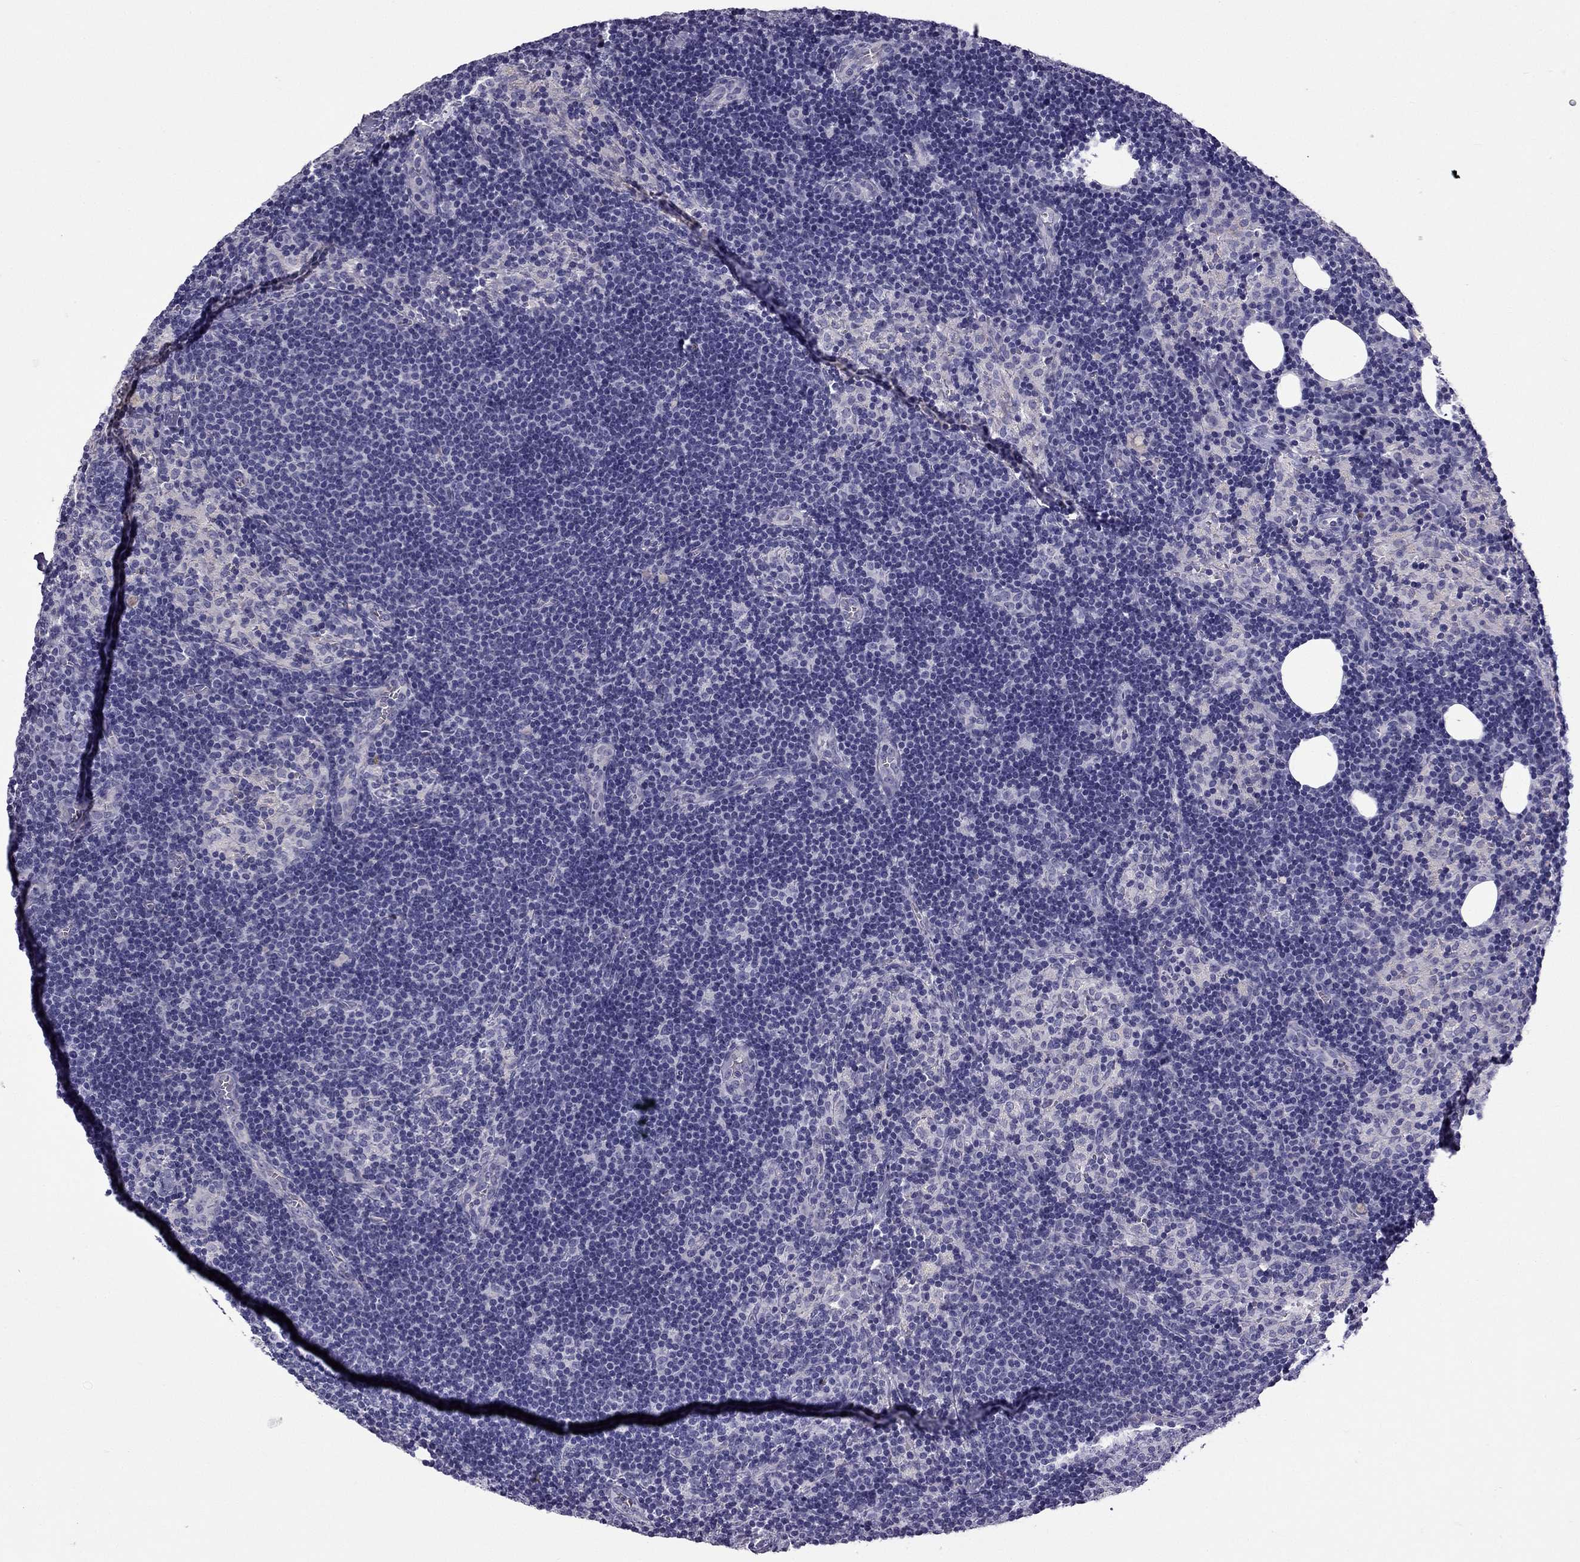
{"staining": {"intensity": "negative", "quantity": "none", "location": "none"}, "tissue": "lymph node", "cell_type": "Germinal center cells", "image_type": "normal", "snomed": [{"axis": "morphology", "description": "Normal tissue, NOS"}, {"axis": "topography", "description": "Lymph node"}], "caption": "Germinal center cells show no significant protein expression in benign lymph node. The staining is performed using DAB (3,3'-diaminobenzidine) brown chromogen with nuclei counter-stained in using hematoxylin.", "gene": "STOML3", "patient": {"sex": "female", "age": 52}}